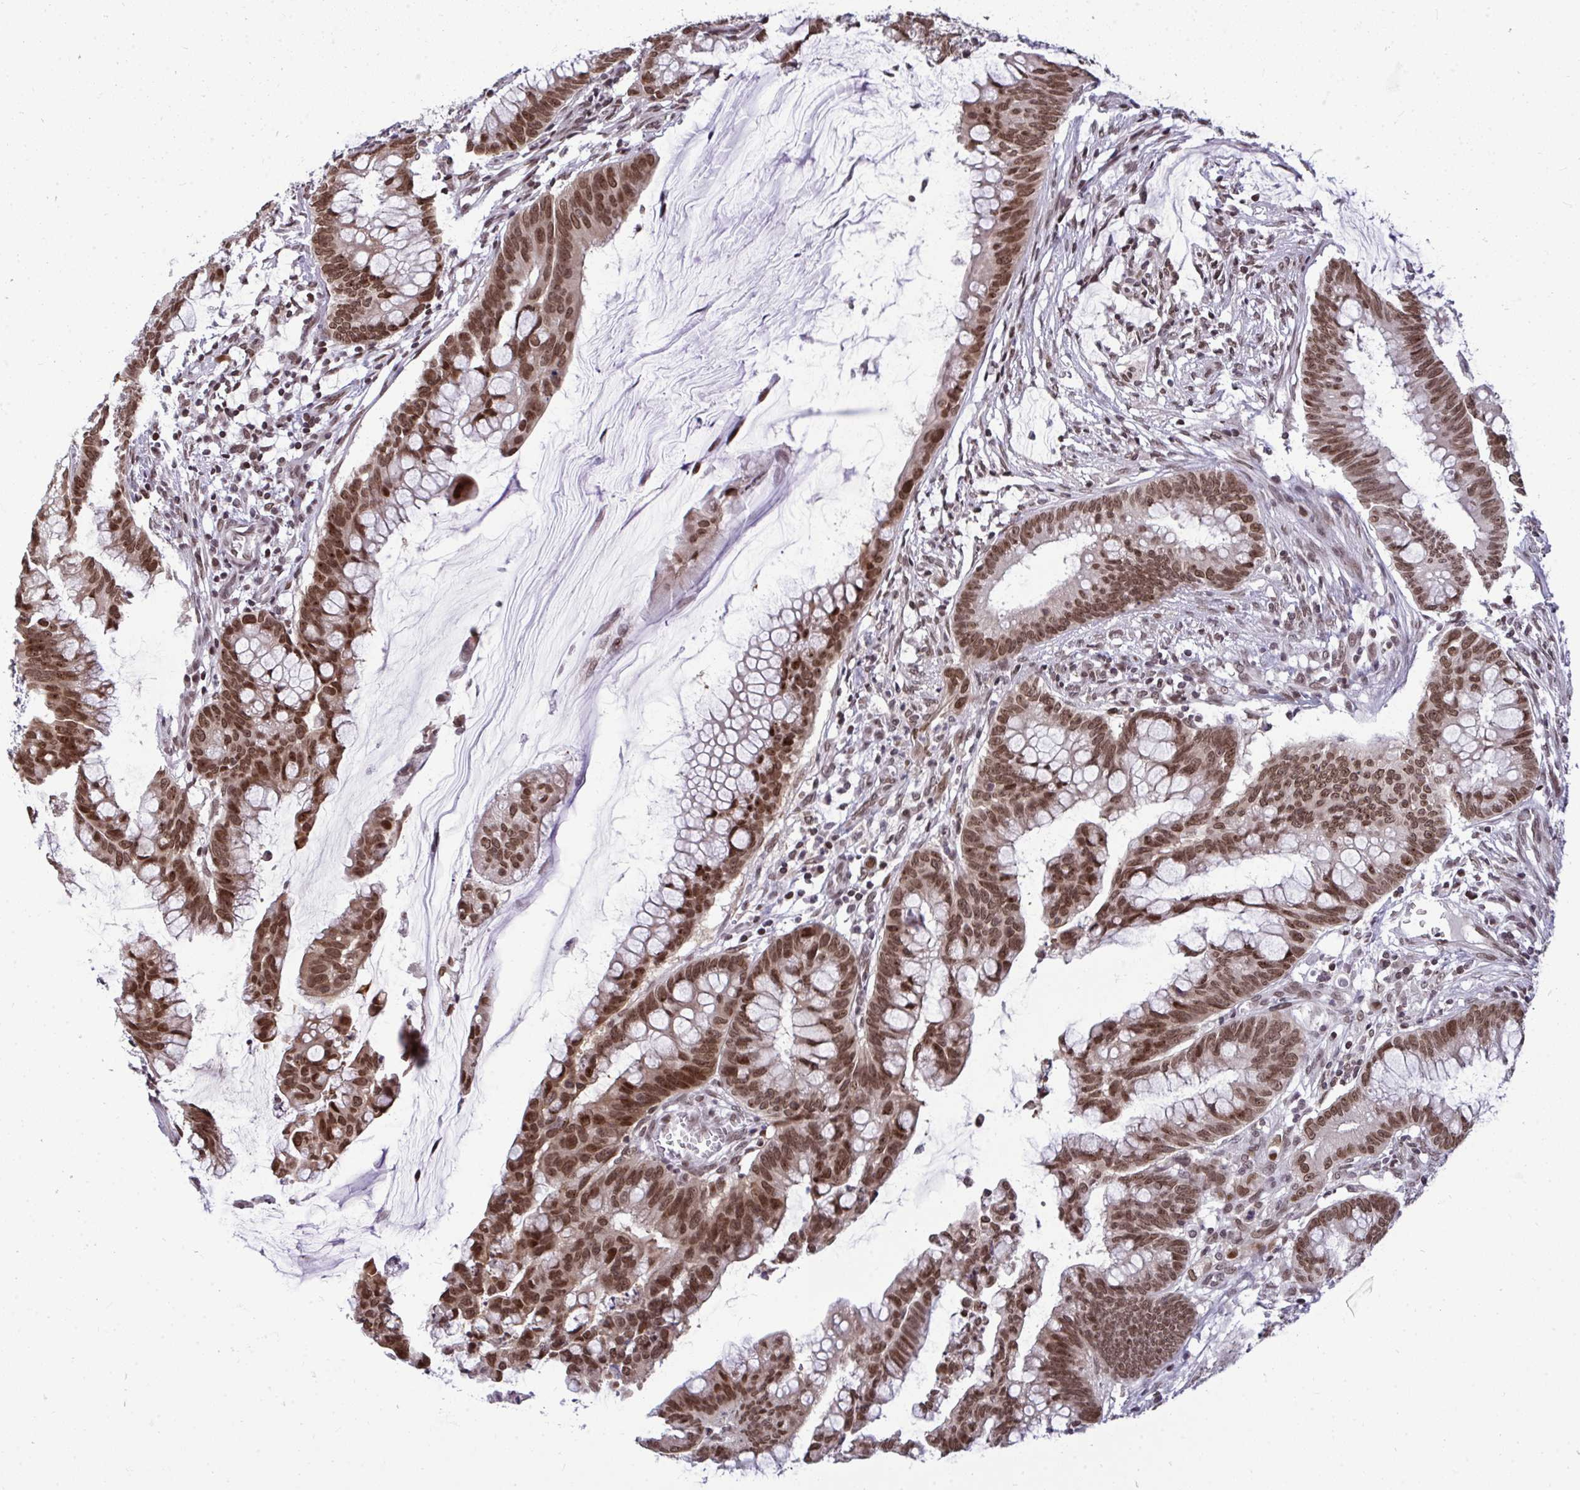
{"staining": {"intensity": "moderate", "quantity": ">75%", "location": "nuclear"}, "tissue": "colorectal cancer", "cell_type": "Tumor cells", "image_type": "cancer", "snomed": [{"axis": "morphology", "description": "Adenocarcinoma, NOS"}, {"axis": "topography", "description": "Colon"}], "caption": "IHC of human adenocarcinoma (colorectal) reveals medium levels of moderate nuclear positivity in approximately >75% of tumor cells.", "gene": "JPT1", "patient": {"sex": "male", "age": 62}}